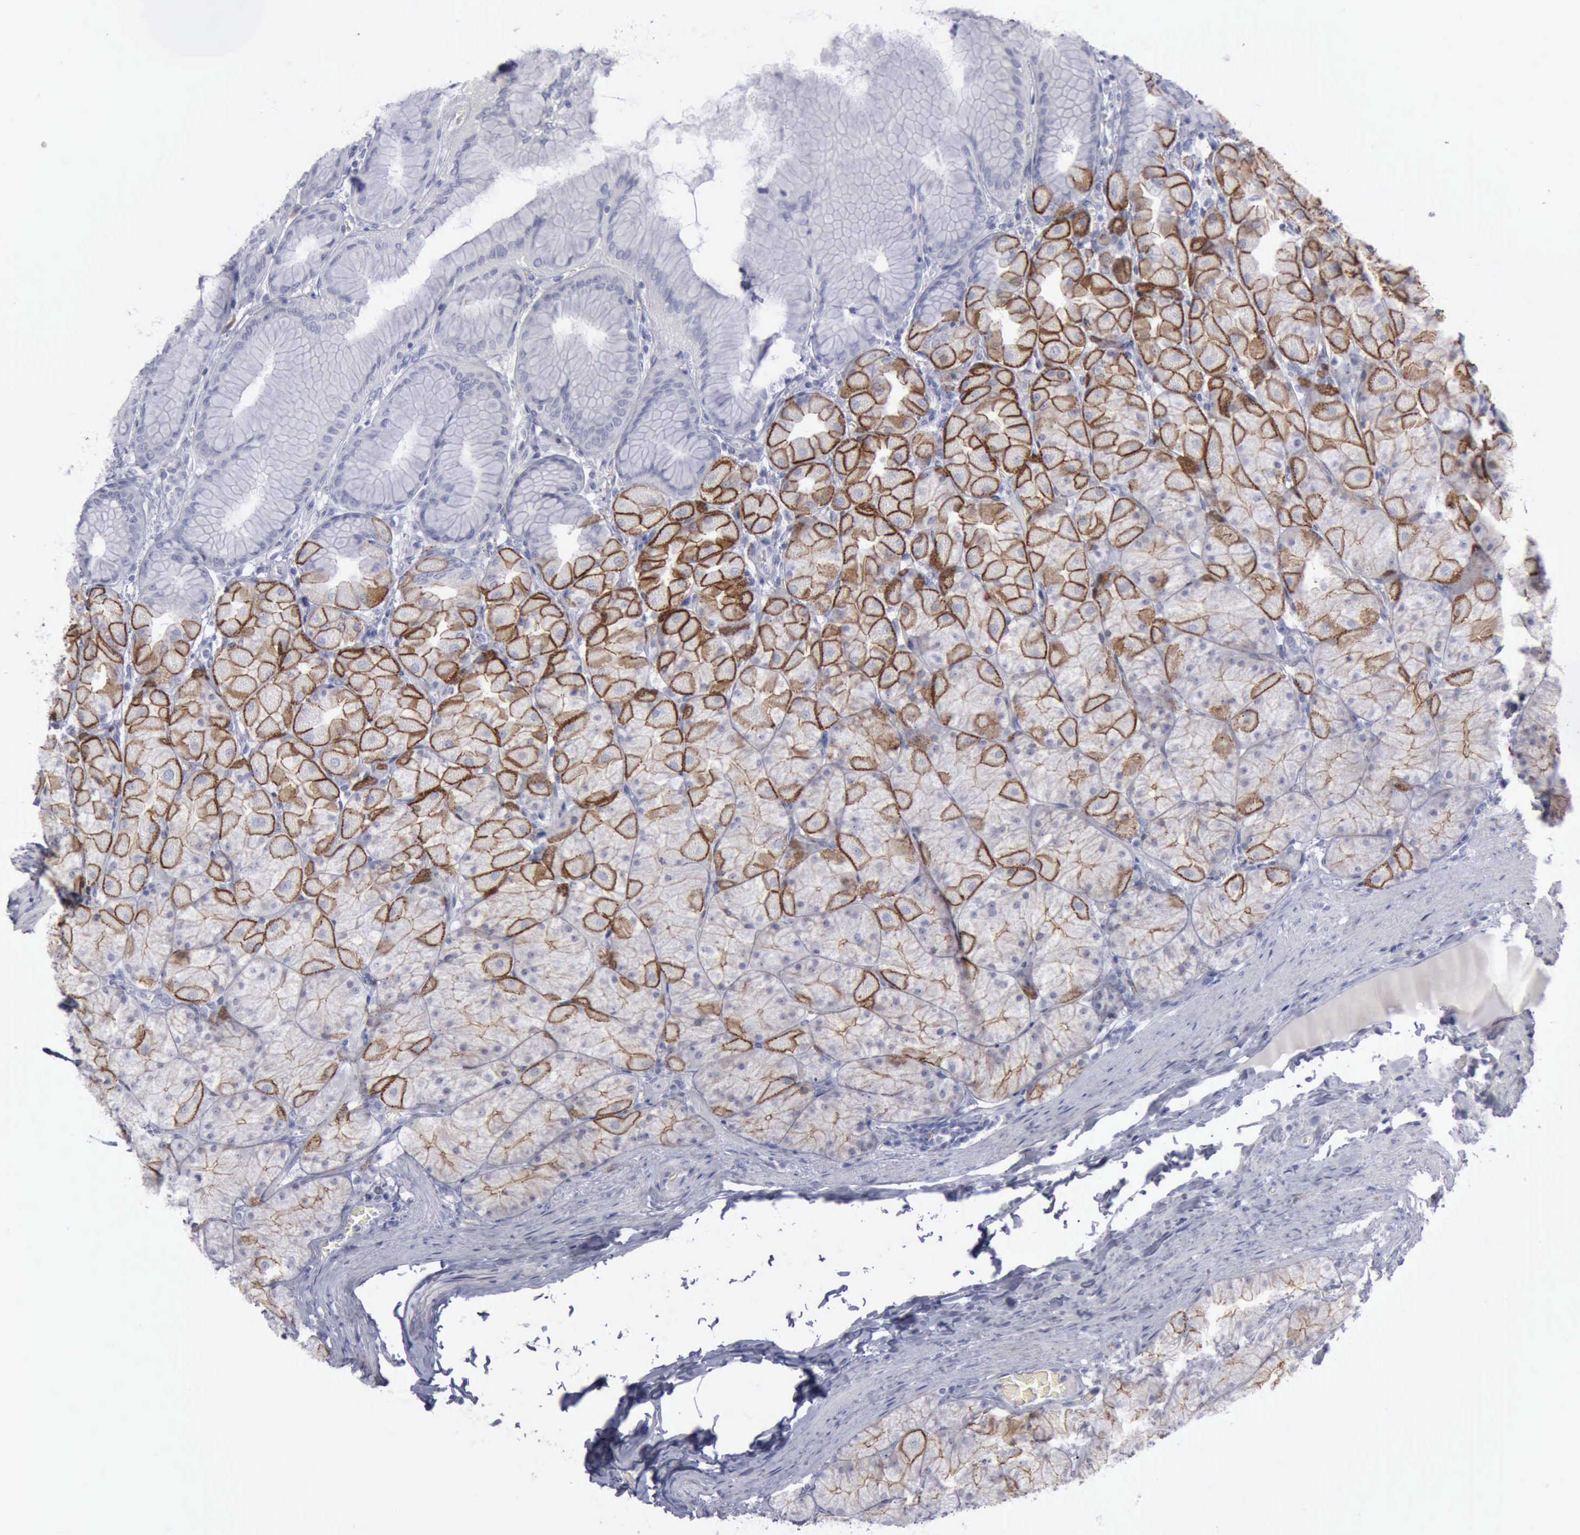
{"staining": {"intensity": "strong", "quantity": "25%-75%", "location": "cytoplasmic/membranous"}, "tissue": "stomach", "cell_type": "Glandular cells", "image_type": "normal", "snomed": [{"axis": "morphology", "description": "Normal tissue, NOS"}, {"axis": "topography", "description": "Stomach, upper"}], "caption": "IHC of normal stomach displays high levels of strong cytoplasmic/membranous staining in about 25%-75% of glandular cells. (DAB IHC with brightfield microscopy, high magnification).", "gene": "CDH2", "patient": {"sex": "female", "age": 56}}